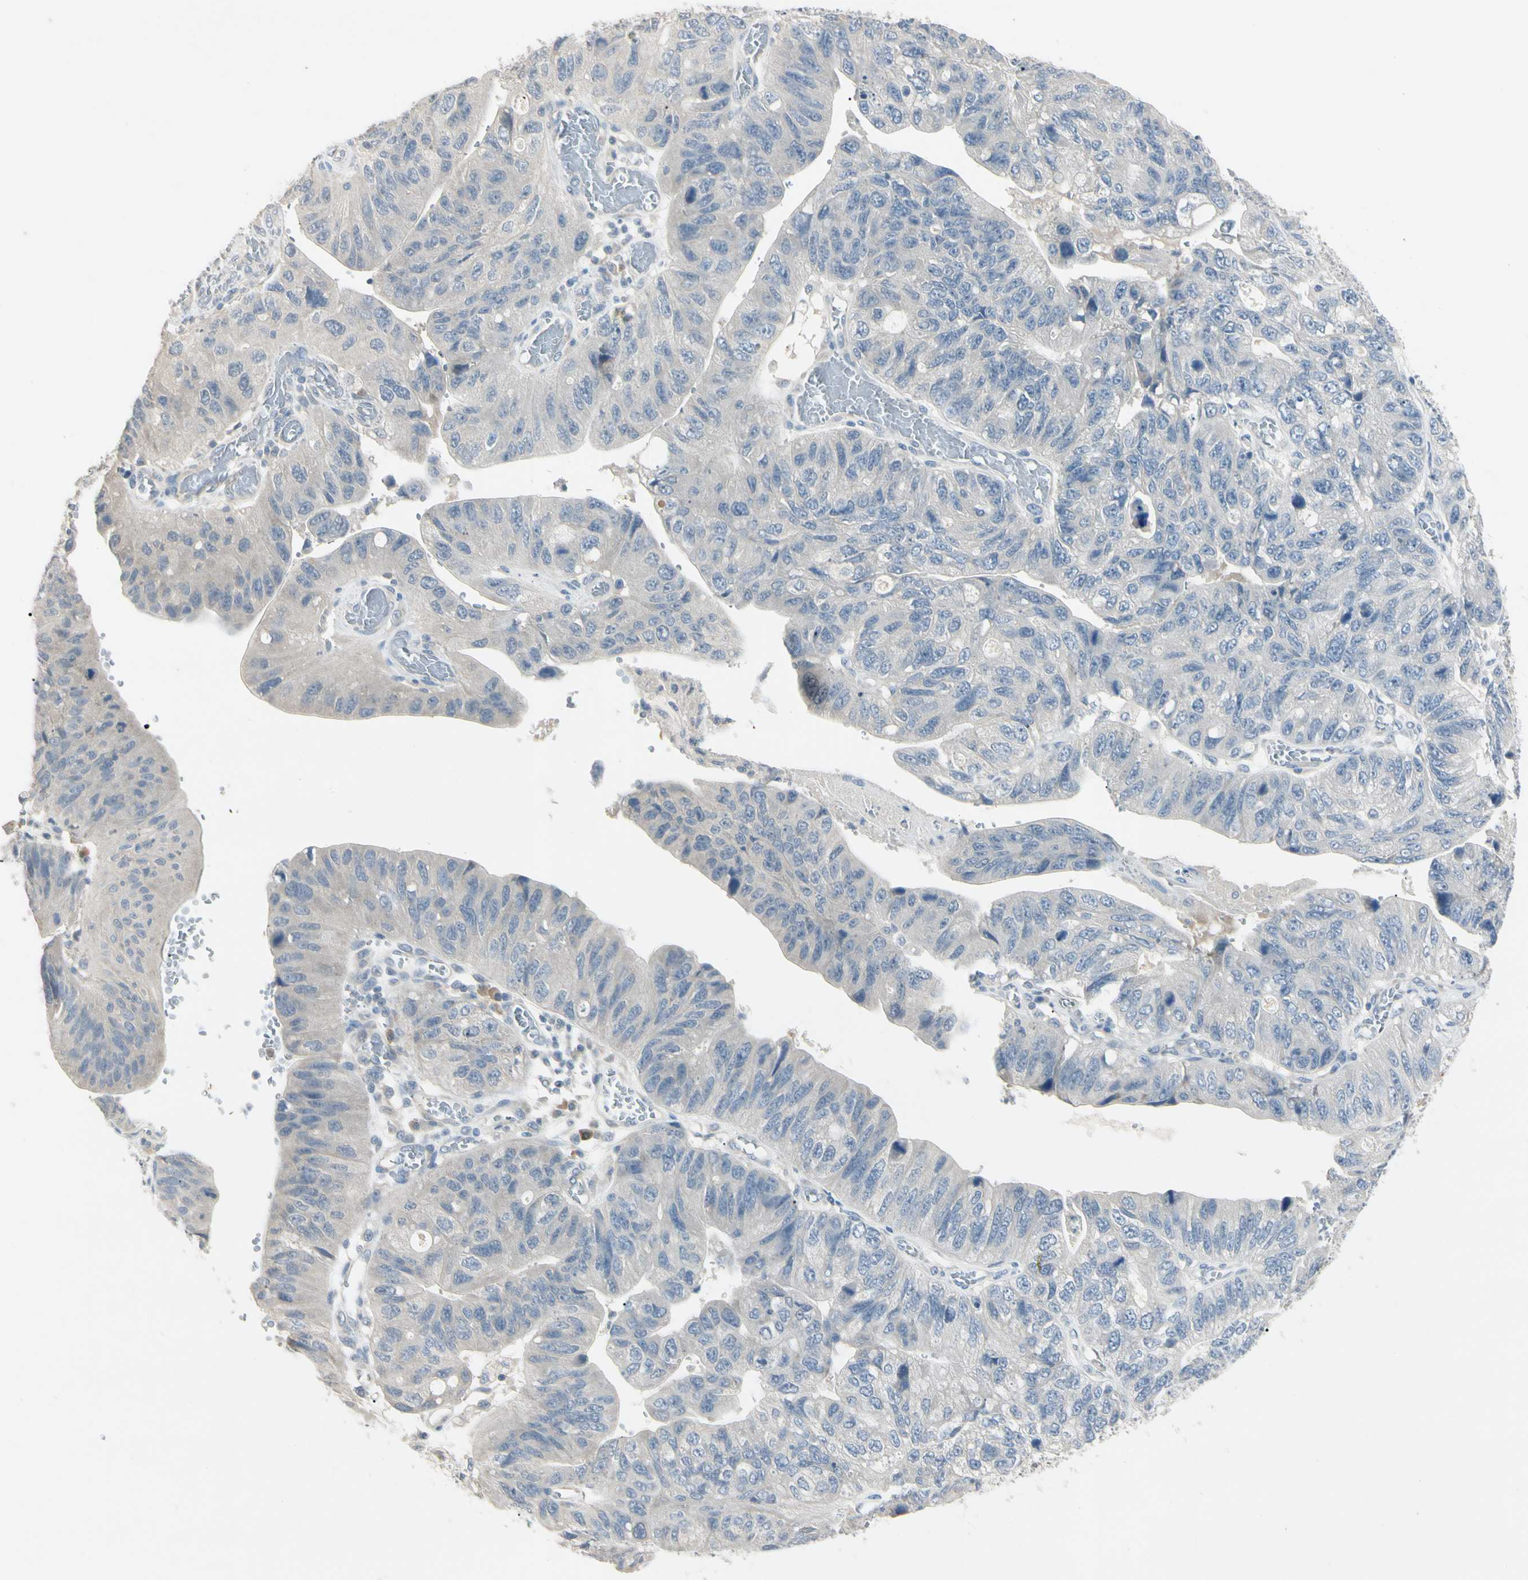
{"staining": {"intensity": "negative", "quantity": "none", "location": "none"}, "tissue": "stomach cancer", "cell_type": "Tumor cells", "image_type": "cancer", "snomed": [{"axis": "morphology", "description": "Adenocarcinoma, NOS"}, {"axis": "topography", "description": "Stomach"}], "caption": "Immunohistochemistry of stomach cancer shows no expression in tumor cells.", "gene": "PRSS21", "patient": {"sex": "male", "age": 59}}